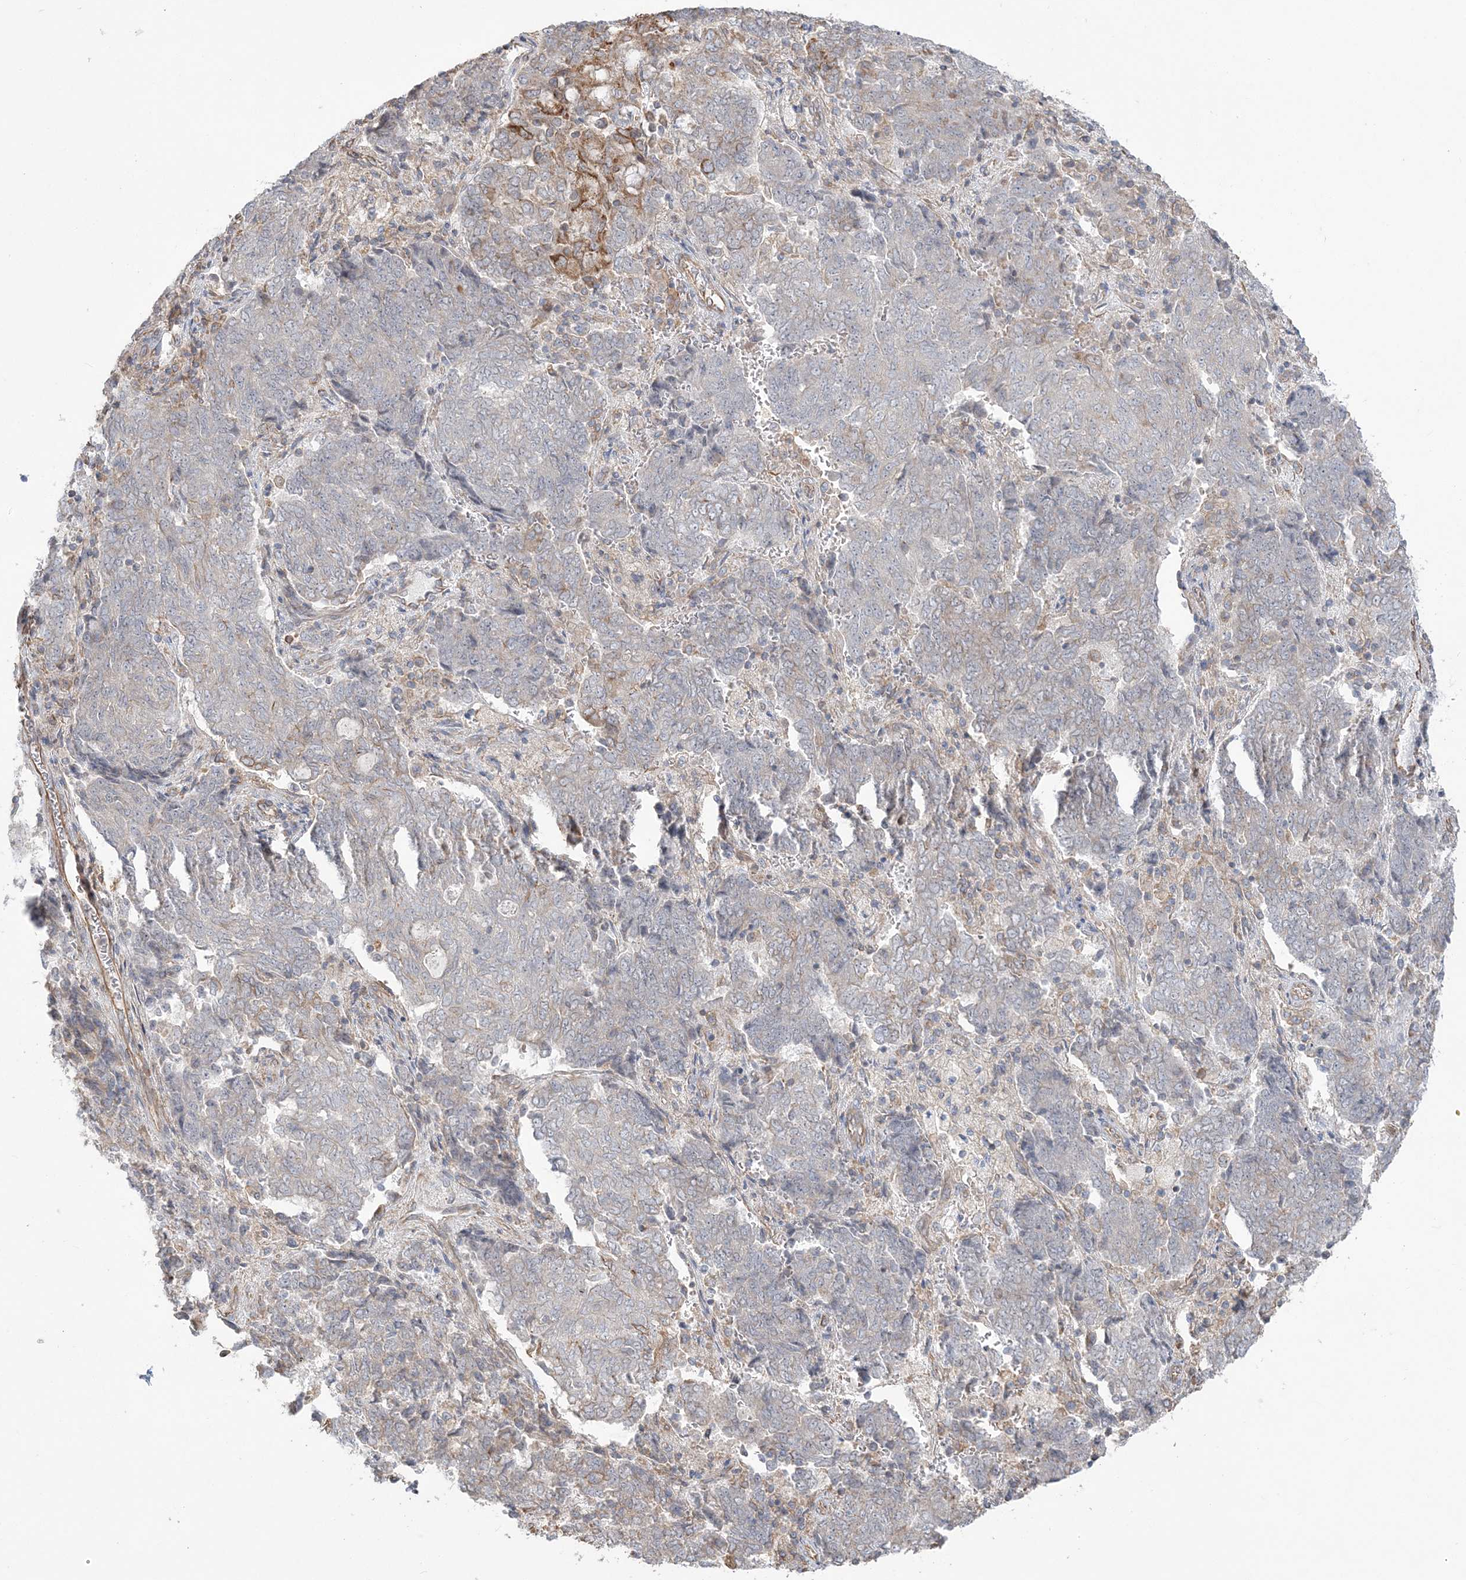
{"staining": {"intensity": "moderate", "quantity": "<25%", "location": "cytoplasmic/membranous"}, "tissue": "endometrial cancer", "cell_type": "Tumor cells", "image_type": "cancer", "snomed": [{"axis": "morphology", "description": "Adenocarcinoma, NOS"}, {"axis": "topography", "description": "Endometrium"}], "caption": "Adenocarcinoma (endometrial) stained for a protein reveals moderate cytoplasmic/membranous positivity in tumor cells.", "gene": "ZNF821", "patient": {"sex": "female", "age": 80}}